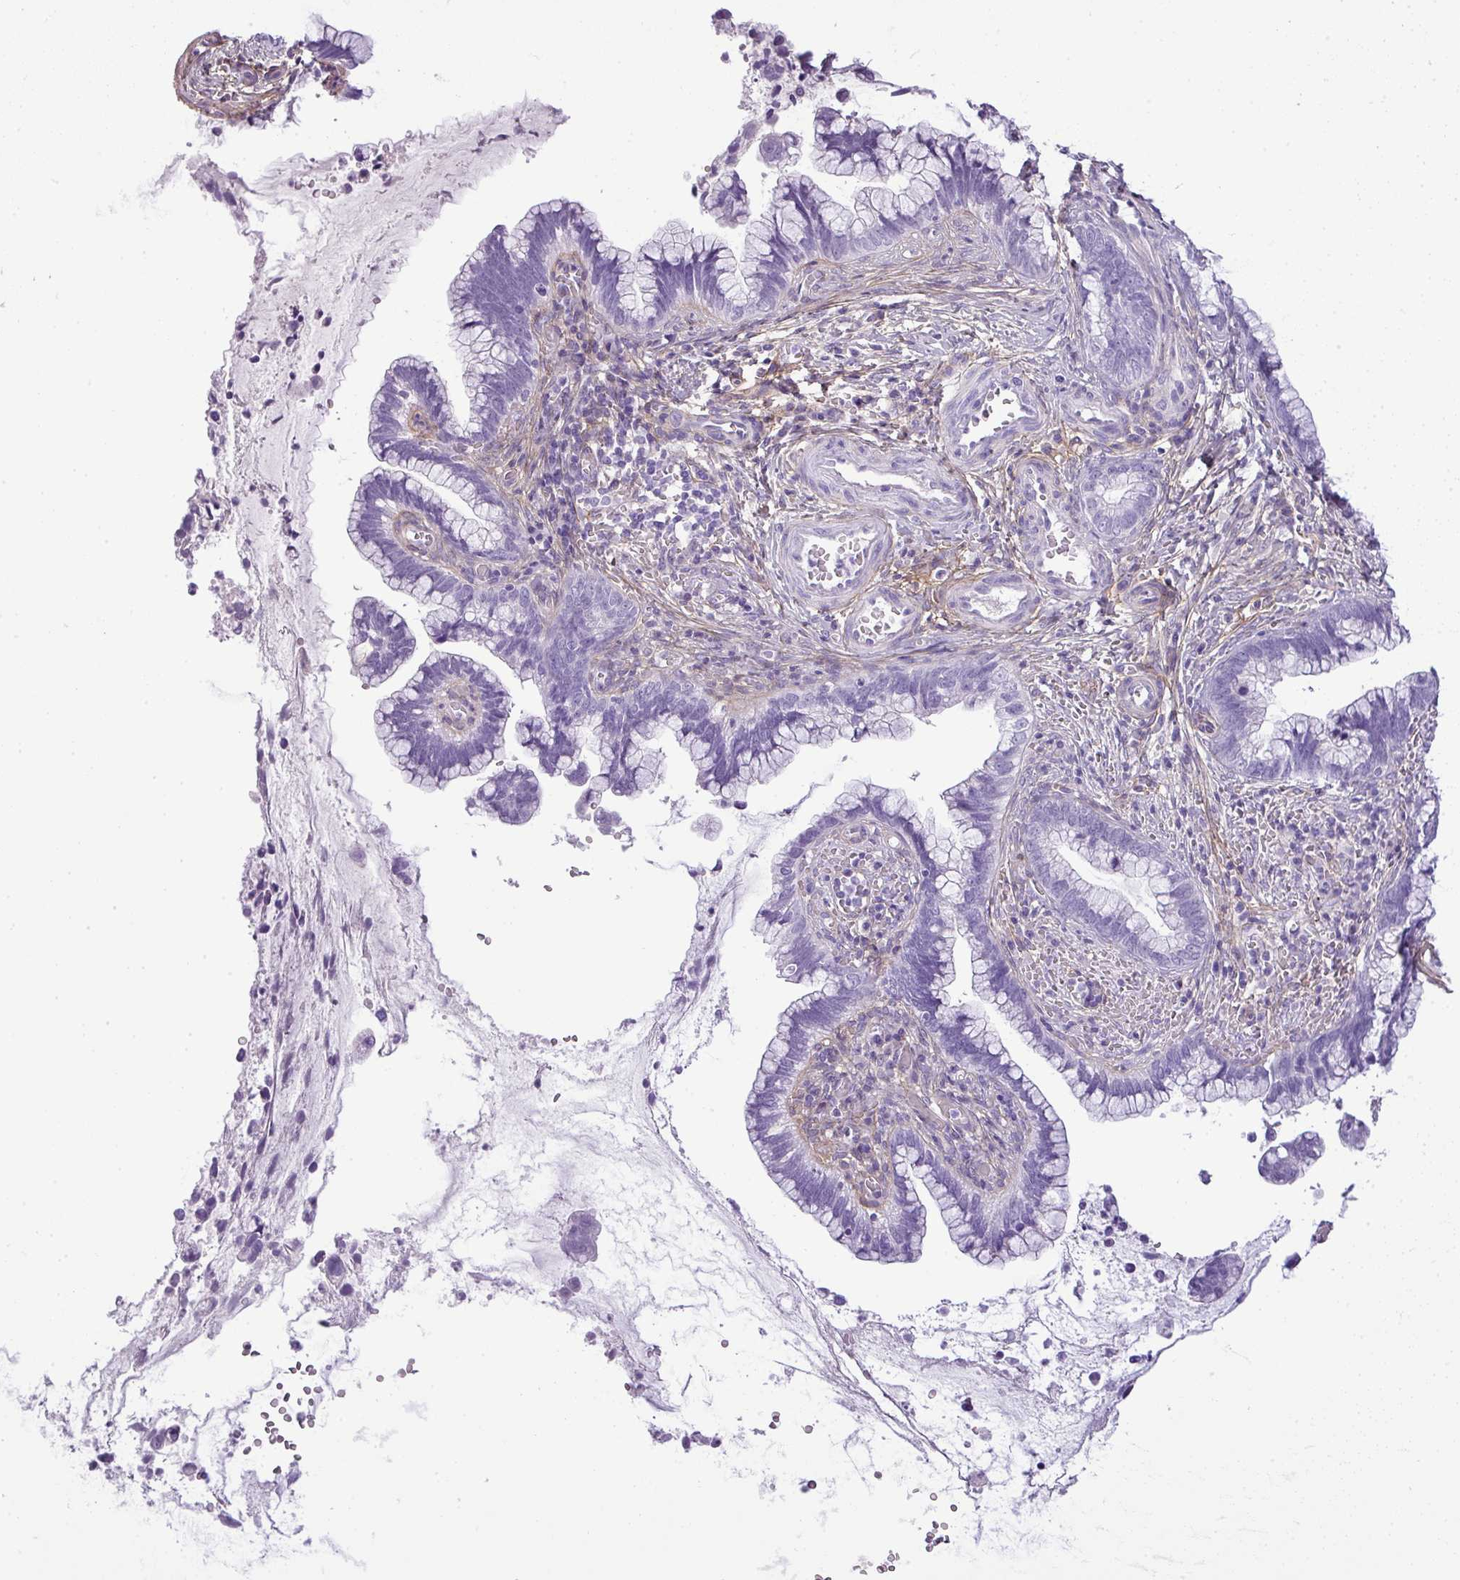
{"staining": {"intensity": "negative", "quantity": "none", "location": "none"}, "tissue": "cervical cancer", "cell_type": "Tumor cells", "image_type": "cancer", "snomed": [{"axis": "morphology", "description": "Adenocarcinoma, NOS"}, {"axis": "topography", "description": "Cervix"}], "caption": "Tumor cells show no significant expression in cervical cancer.", "gene": "PARD6G", "patient": {"sex": "female", "age": 44}}